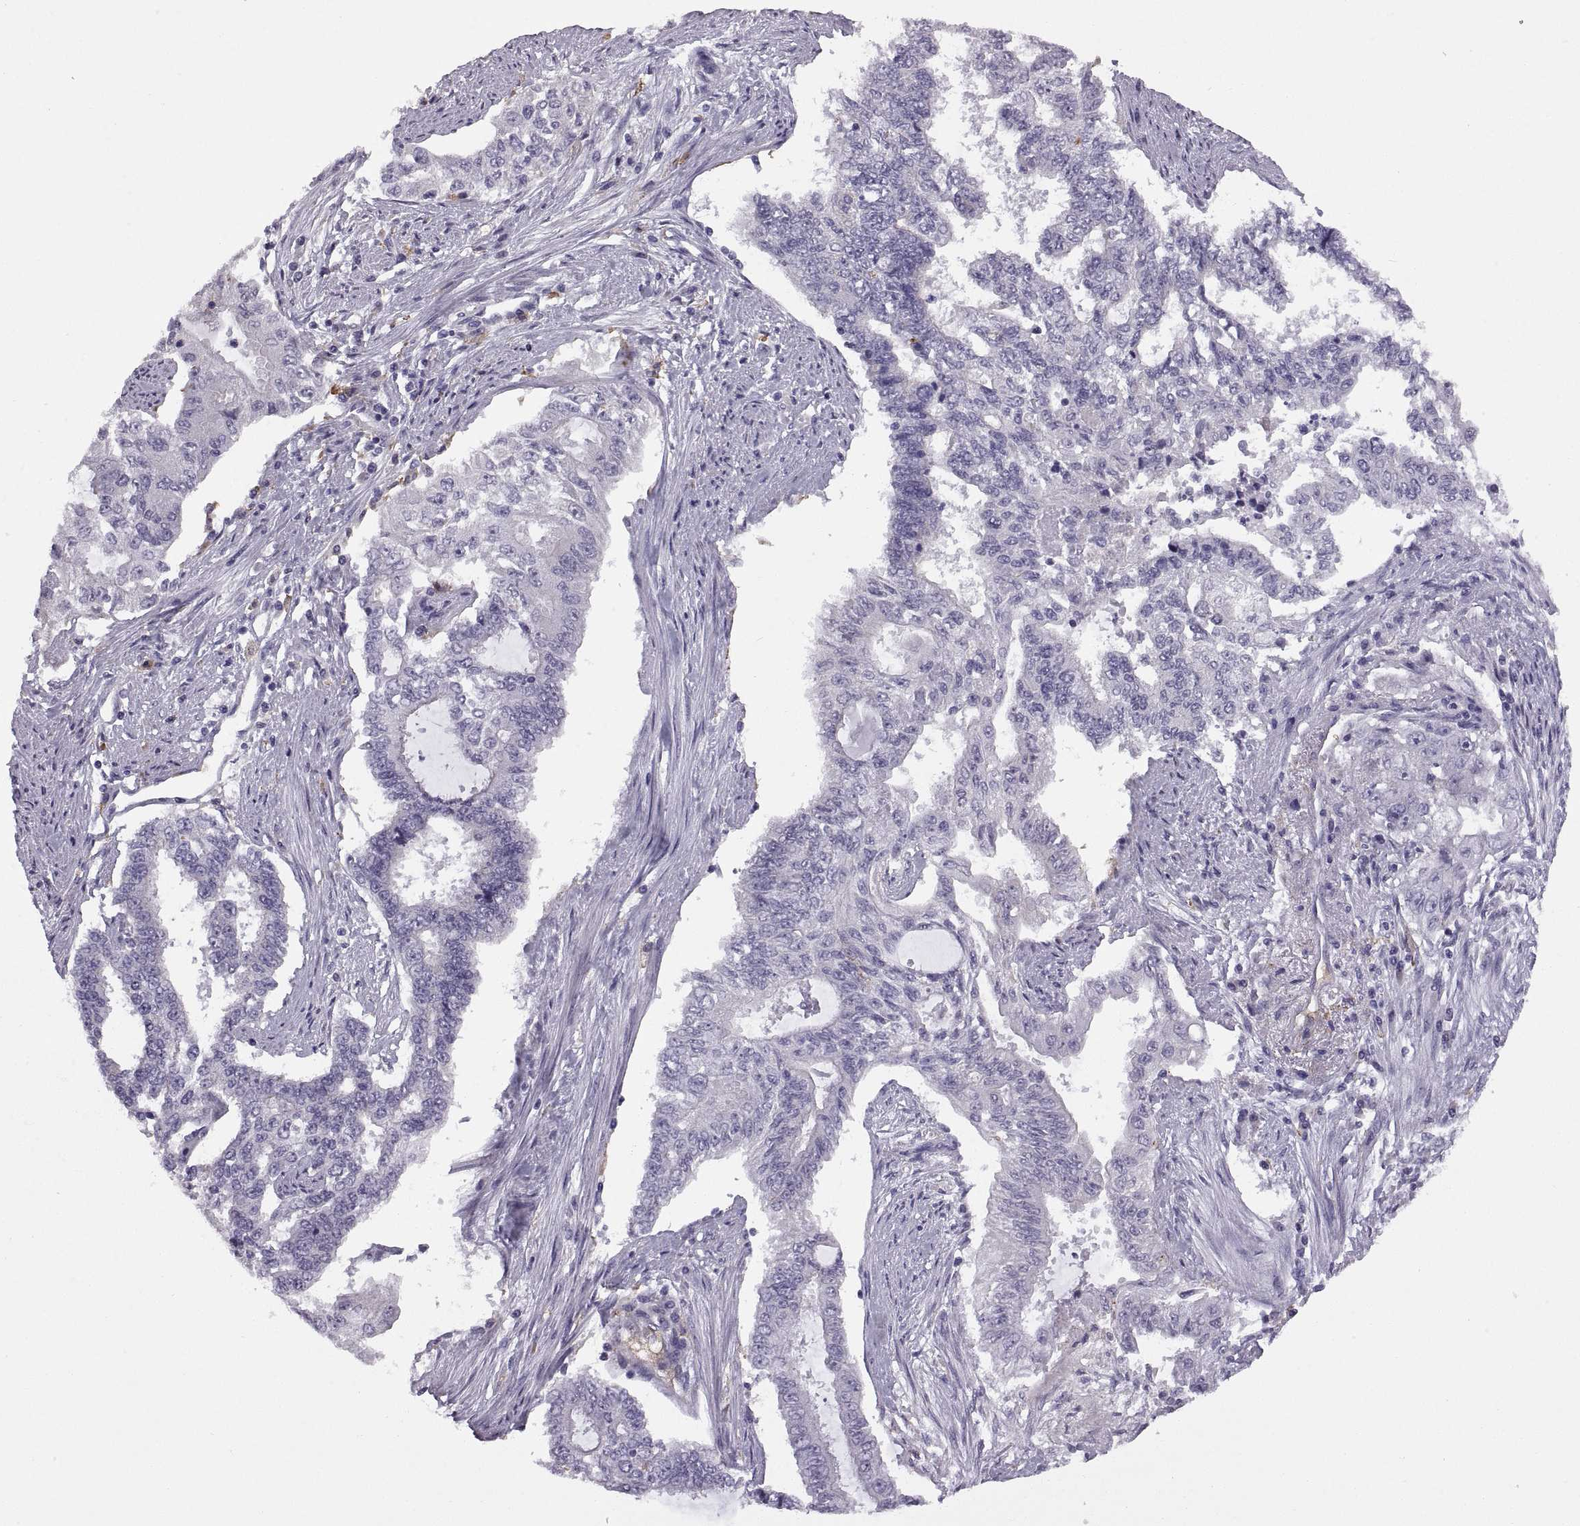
{"staining": {"intensity": "negative", "quantity": "none", "location": "none"}, "tissue": "endometrial cancer", "cell_type": "Tumor cells", "image_type": "cancer", "snomed": [{"axis": "morphology", "description": "Adenocarcinoma, NOS"}, {"axis": "topography", "description": "Uterus"}], "caption": "High magnification brightfield microscopy of endometrial cancer (adenocarcinoma) stained with DAB (3,3'-diaminobenzidine) (brown) and counterstained with hematoxylin (blue): tumor cells show no significant staining.", "gene": "MEIOC", "patient": {"sex": "female", "age": 59}}